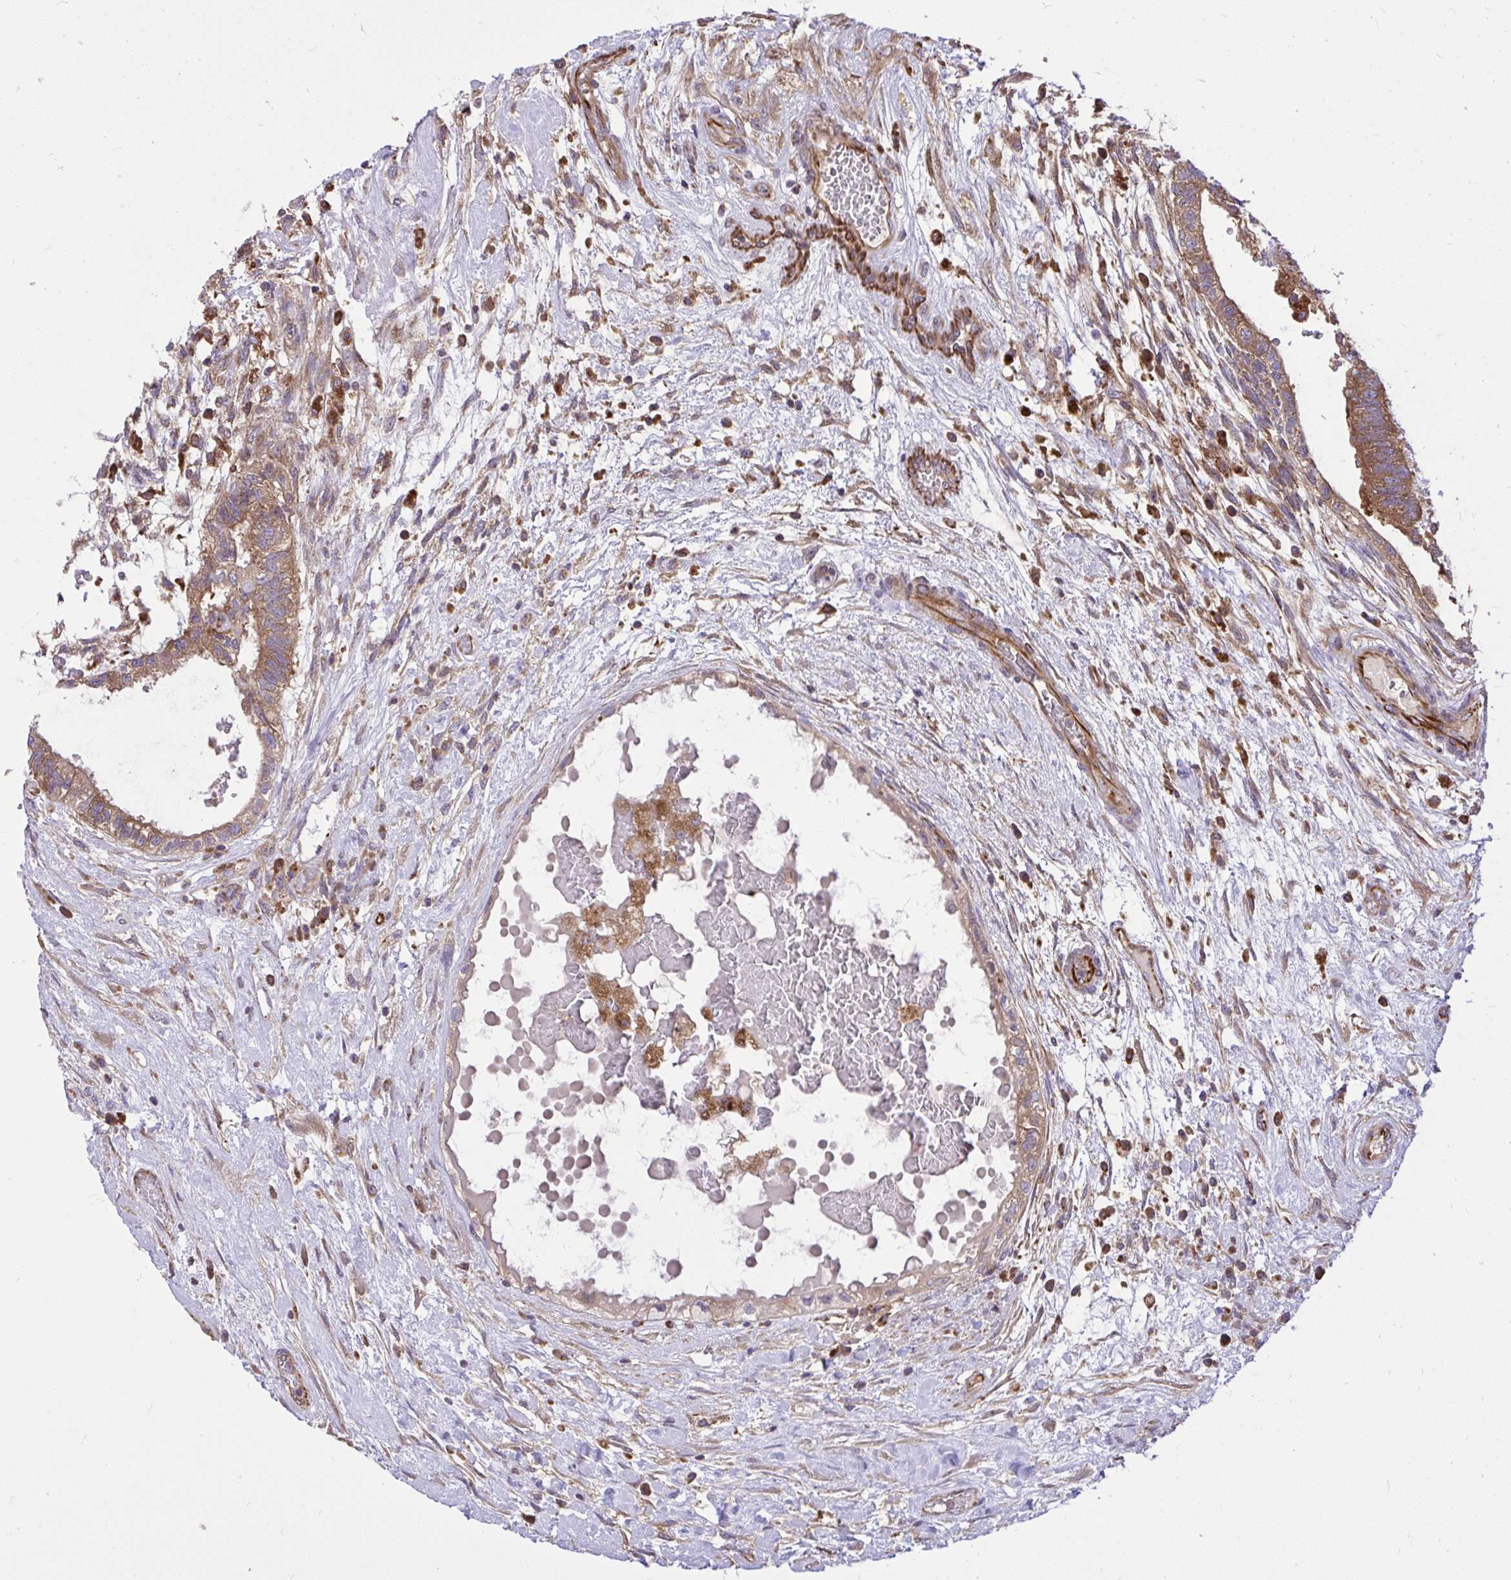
{"staining": {"intensity": "moderate", "quantity": ">75%", "location": "cytoplasmic/membranous"}, "tissue": "testis cancer", "cell_type": "Tumor cells", "image_type": "cancer", "snomed": [{"axis": "morphology", "description": "Normal tissue, NOS"}, {"axis": "morphology", "description": "Carcinoma, Embryonal, NOS"}, {"axis": "topography", "description": "Testis"}], "caption": "Immunohistochemistry (IHC) of embryonal carcinoma (testis) reveals medium levels of moderate cytoplasmic/membranous staining in approximately >75% of tumor cells. The protein is shown in brown color, while the nuclei are stained blue.", "gene": "PAIP2", "patient": {"sex": "male", "age": 32}}